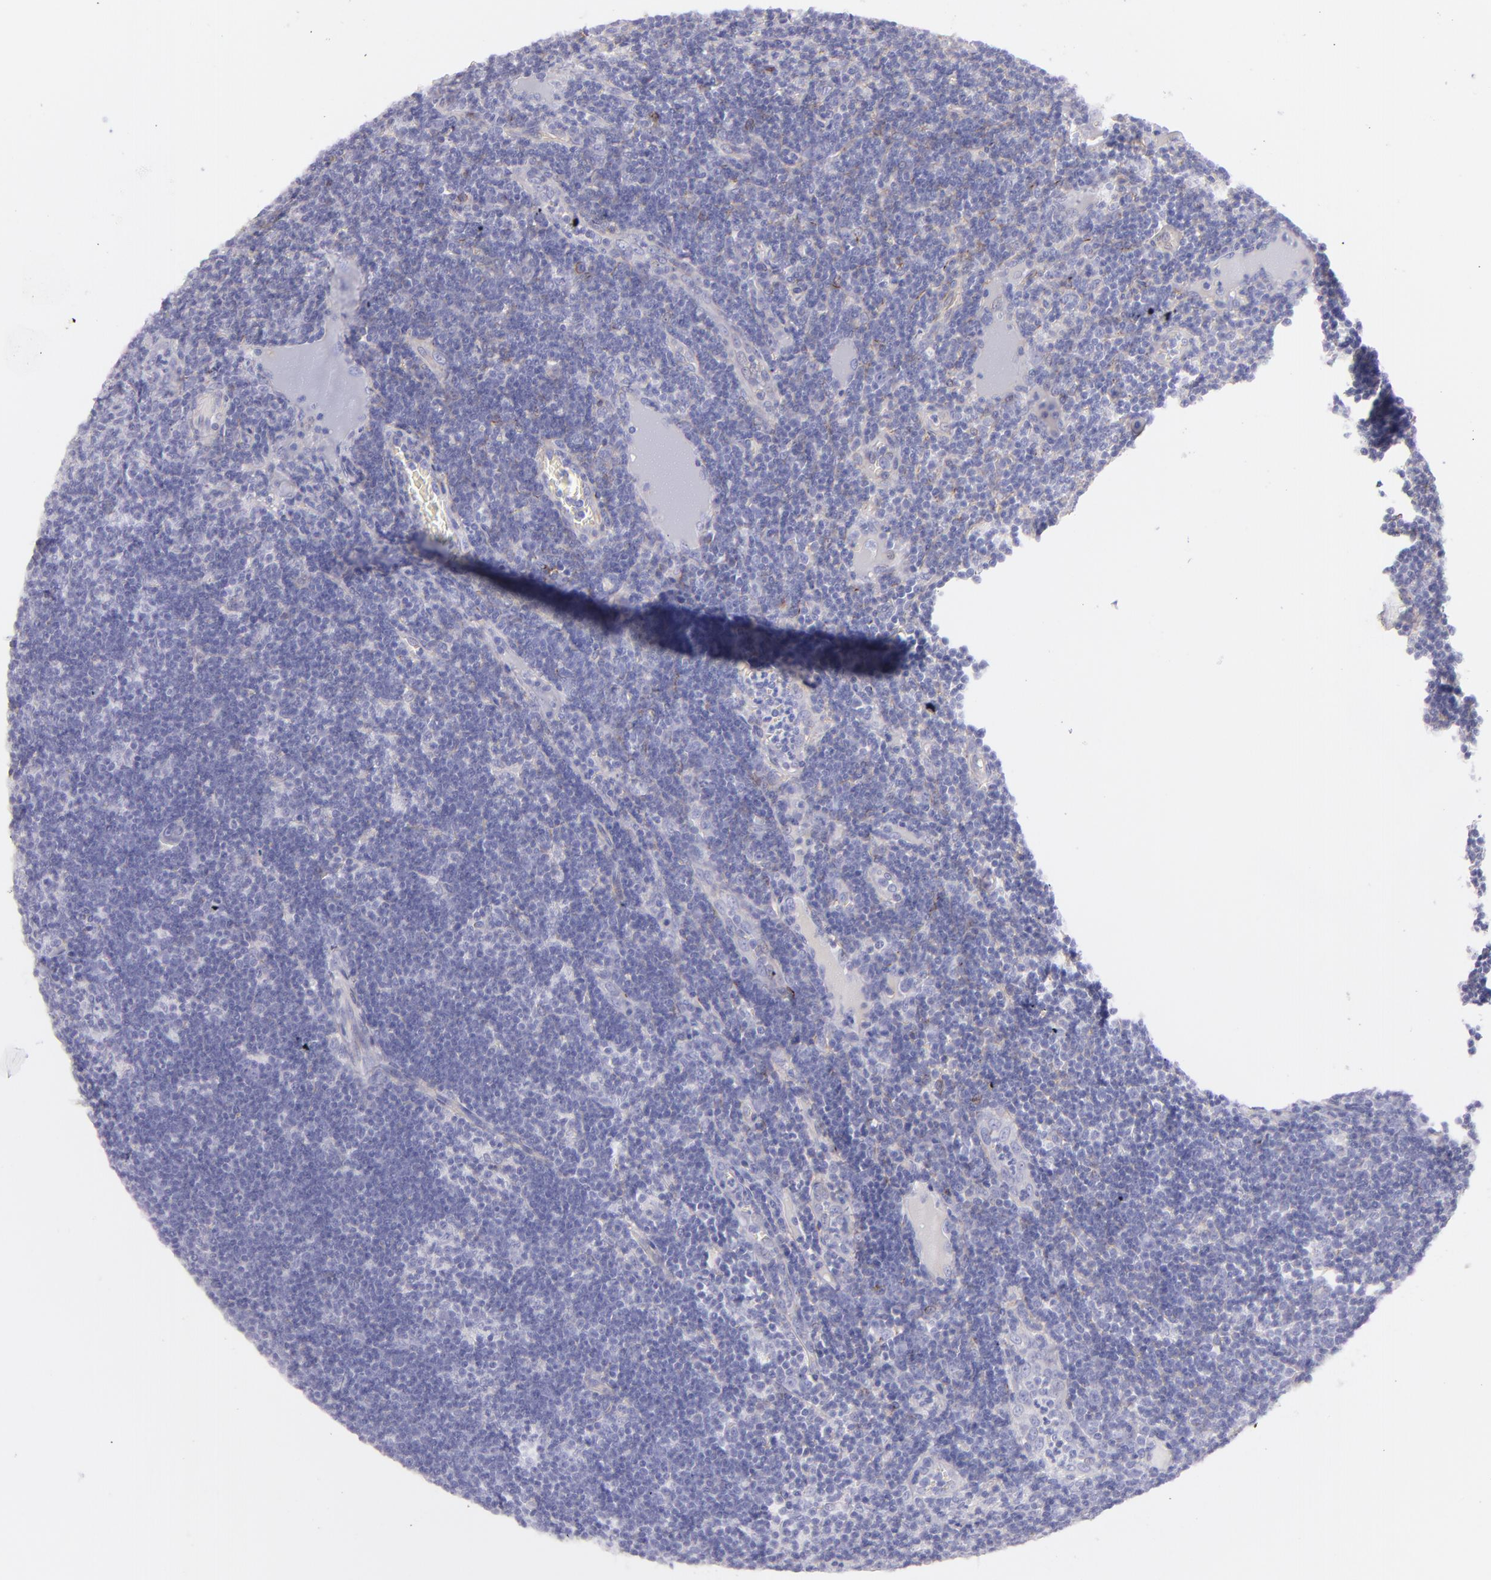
{"staining": {"intensity": "weak", "quantity": "<25%", "location": "cytoplasmic/membranous"}, "tissue": "lymph node", "cell_type": "Non-germinal center cells", "image_type": "normal", "snomed": [{"axis": "morphology", "description": "Normal tissue, NOS"}, {"axis": "morphology", "description": "Inflammation, NOS"}, {"axis": "topography", "description": "Lymph node"}, {"axis": "topography", "description": "Salivary gland"}], "caption": "High power microscopy photomicrograph of an immunohistochemistry histopathology image of unremarkable lymph node, revealing no significant staining in non-germinal center cells. Brightfield microscopy of IHC stained with DAB (brown) and hematoxylin (blue), captured at high magnification.", "gene": "CD81", "patient": {"sex": "male", "age": 3}}